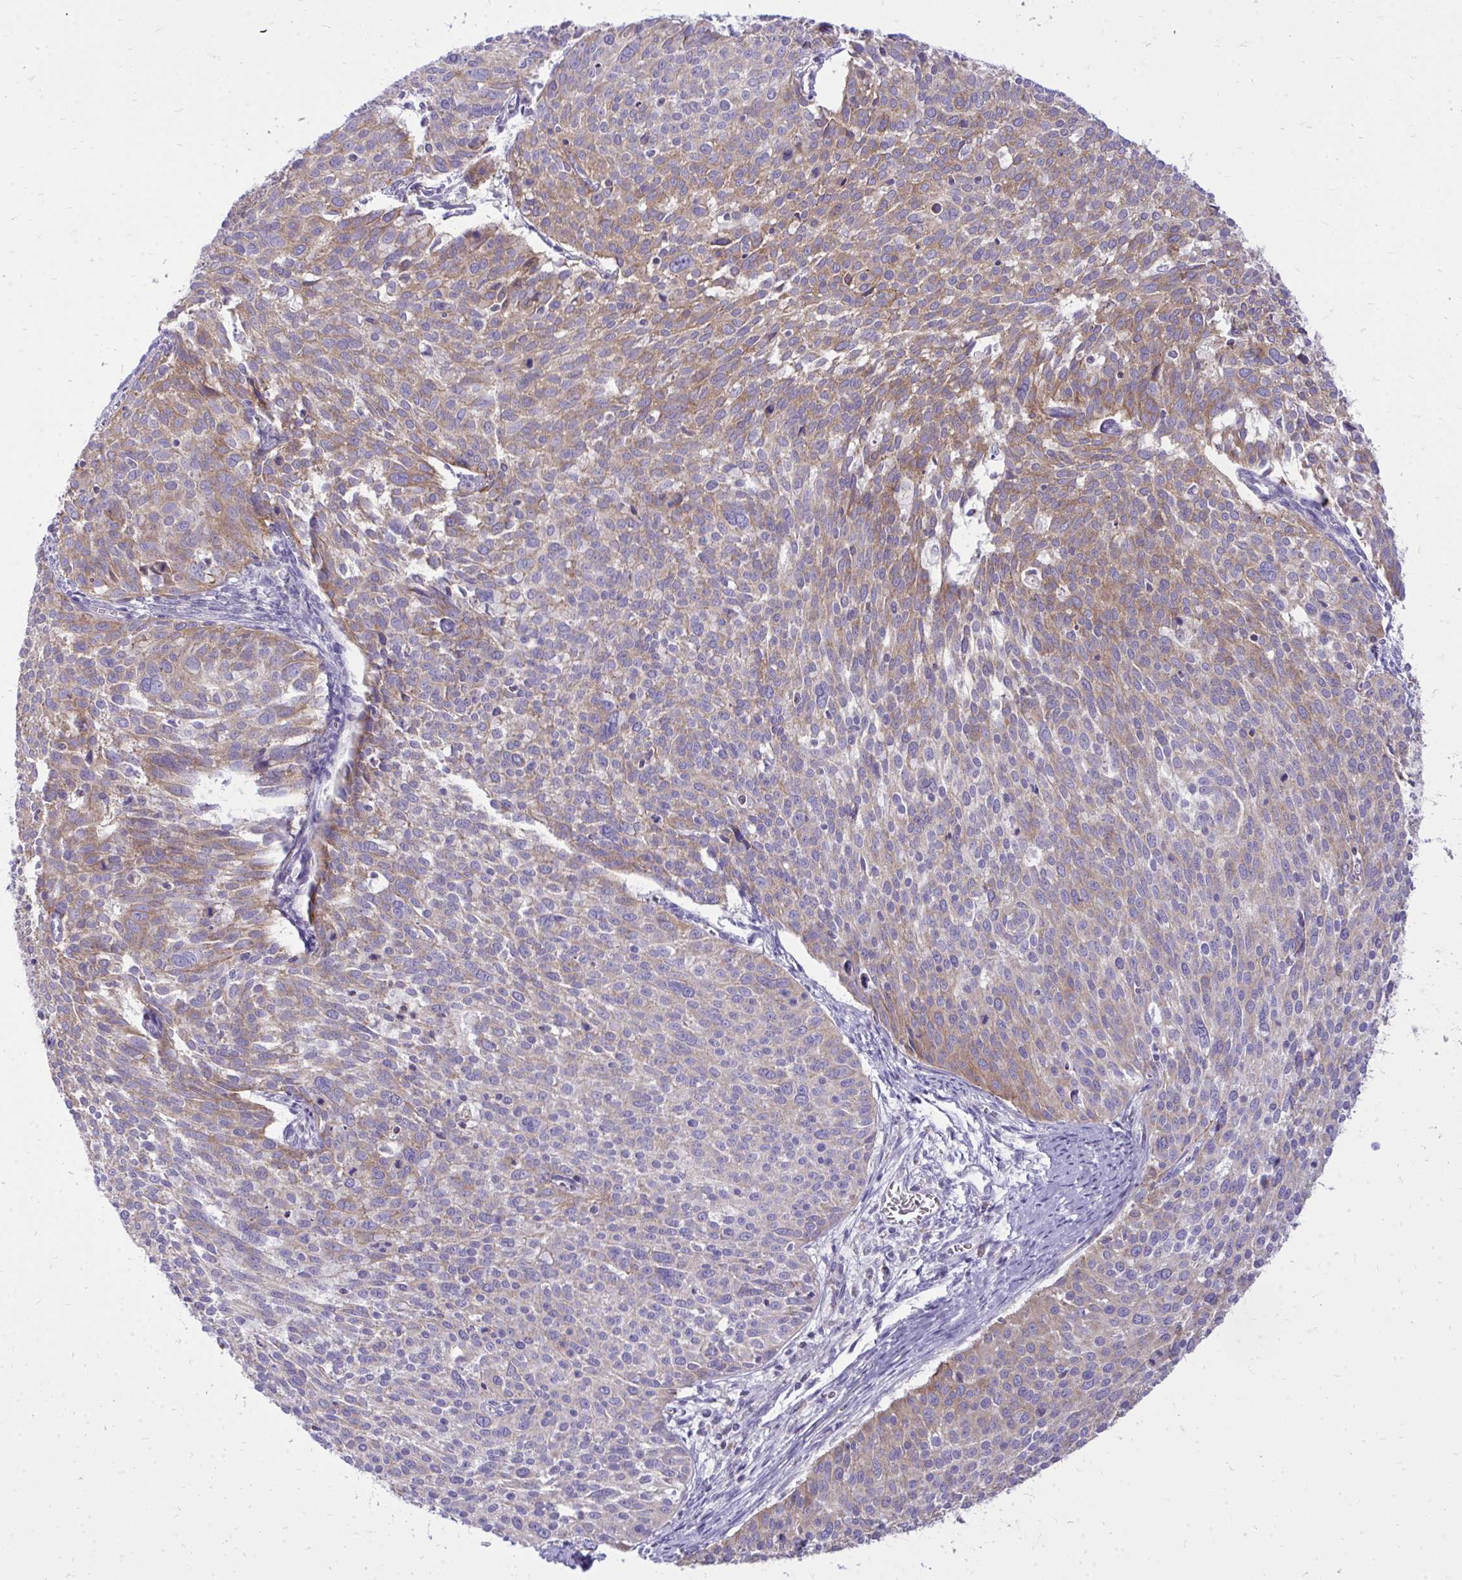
{"staining": {"intensity": "weak", "quantity": "25%-75%", "location": "cytoplasmic/membranous"}, "tissue": "cervical cancer", "cell_type": "Tumor cells", "image_type": "cancer", "snomed": [{"axis": "morphology", "description": "Squamous cell carcinoma, NOS"}, {"axis": "topography", "description": "Cervix"}], "caption": "Cervical cancer (squamous cell carcinoma) stained with a protein marker reveals weak staining in tumor cells.", "gene": "SPTBN2", "patient": {"sex": "female", "age": 39}}